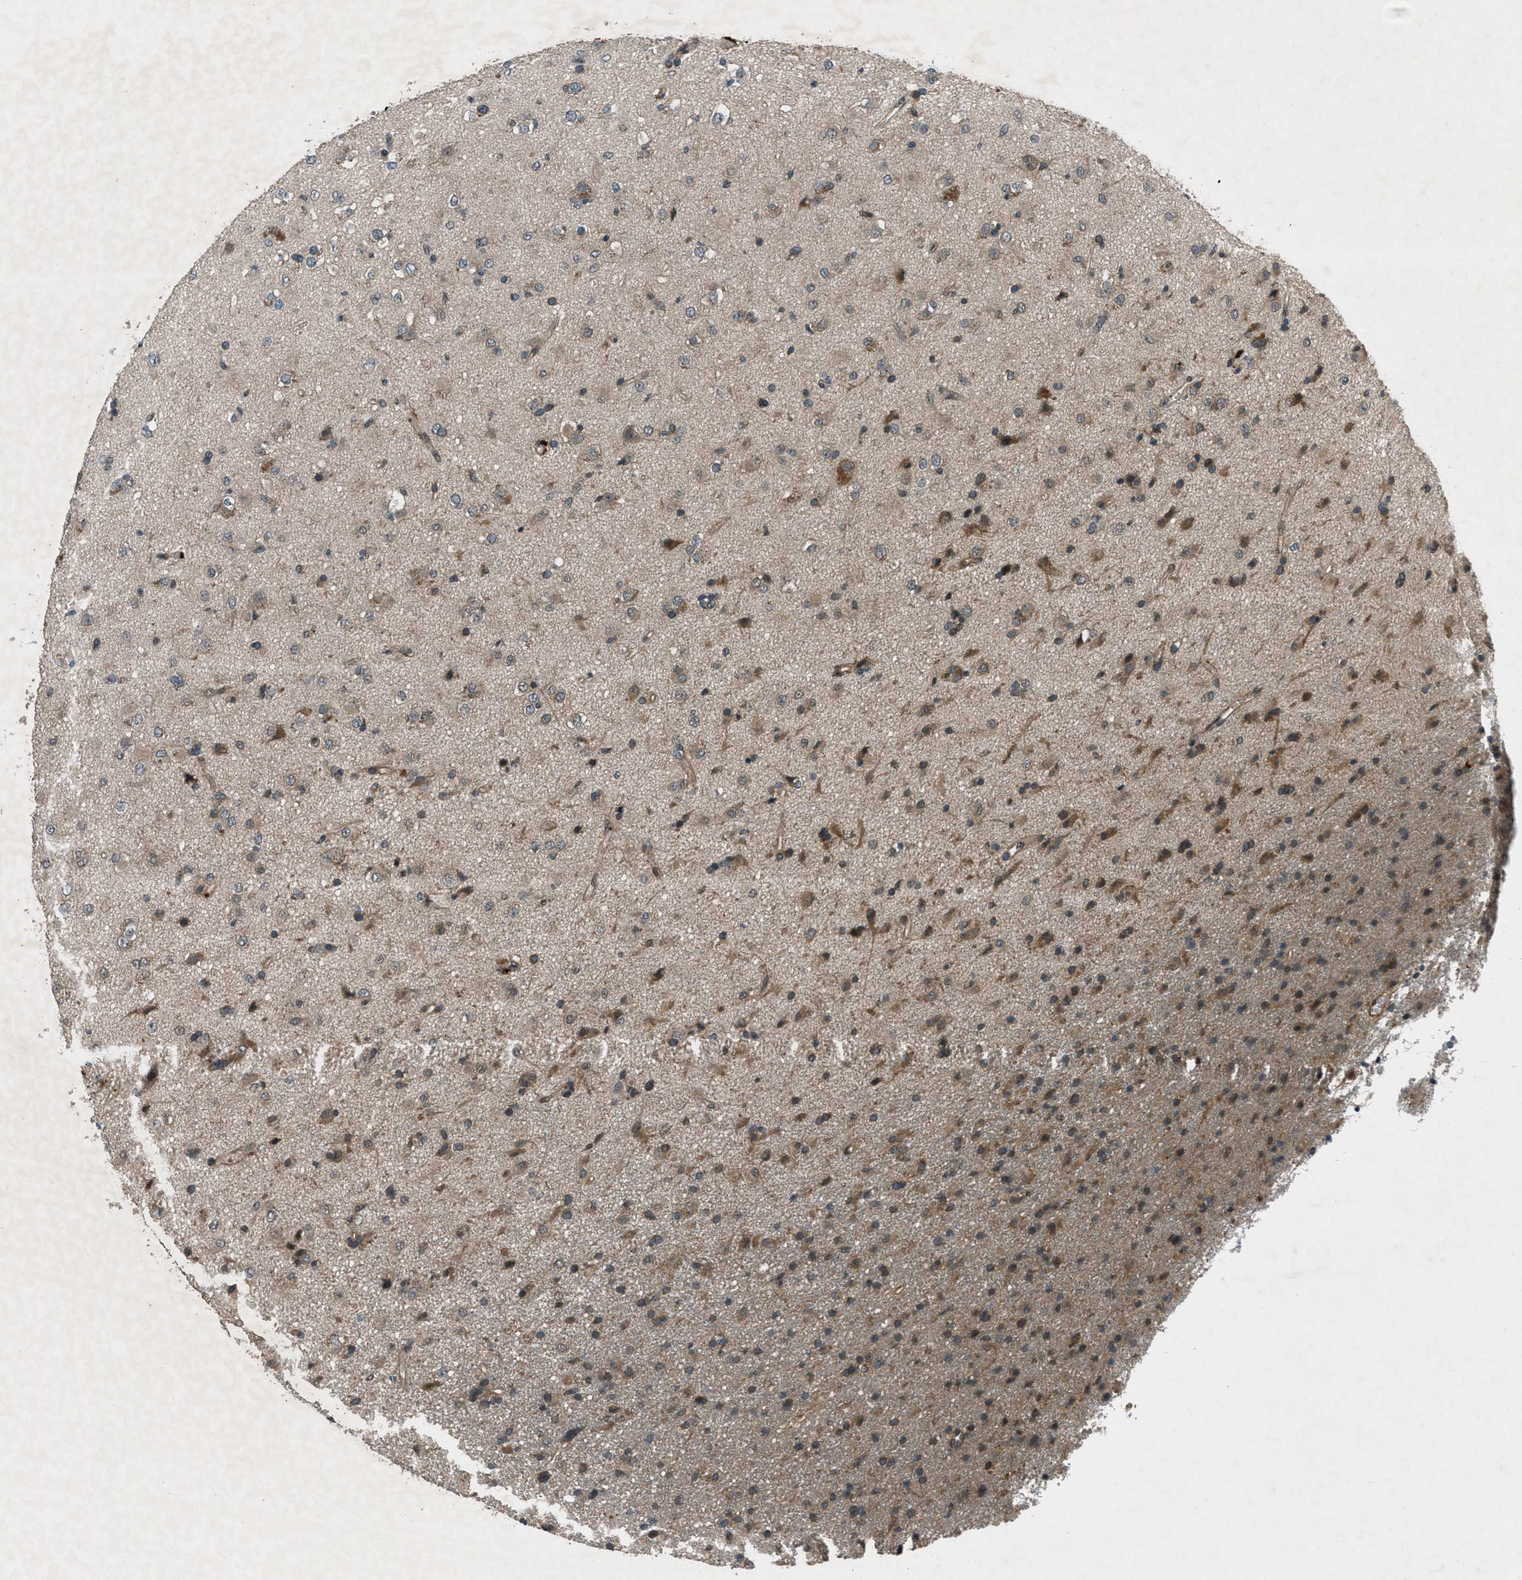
{"staining": {"intensity": "moderate", "quantity": ">75%", "location": "cytoplasmic/membranous"}, "tissue": "glioma", "cell_type": "Tumor cells", "image_type": "cancer", "snomed": [{"axis": "morphology", "description": "Glioma, malignant, Low grade"}, {"axis": "topography", "description": "Brain"}], "caption": "IHC of human glioma demonstrates medium levels of moderate cytoplasmic/membranous staining in approximately >75% of tumor cells.", "gene": "EPSTI1", "patient": {"sex": "male", "age": 65}}